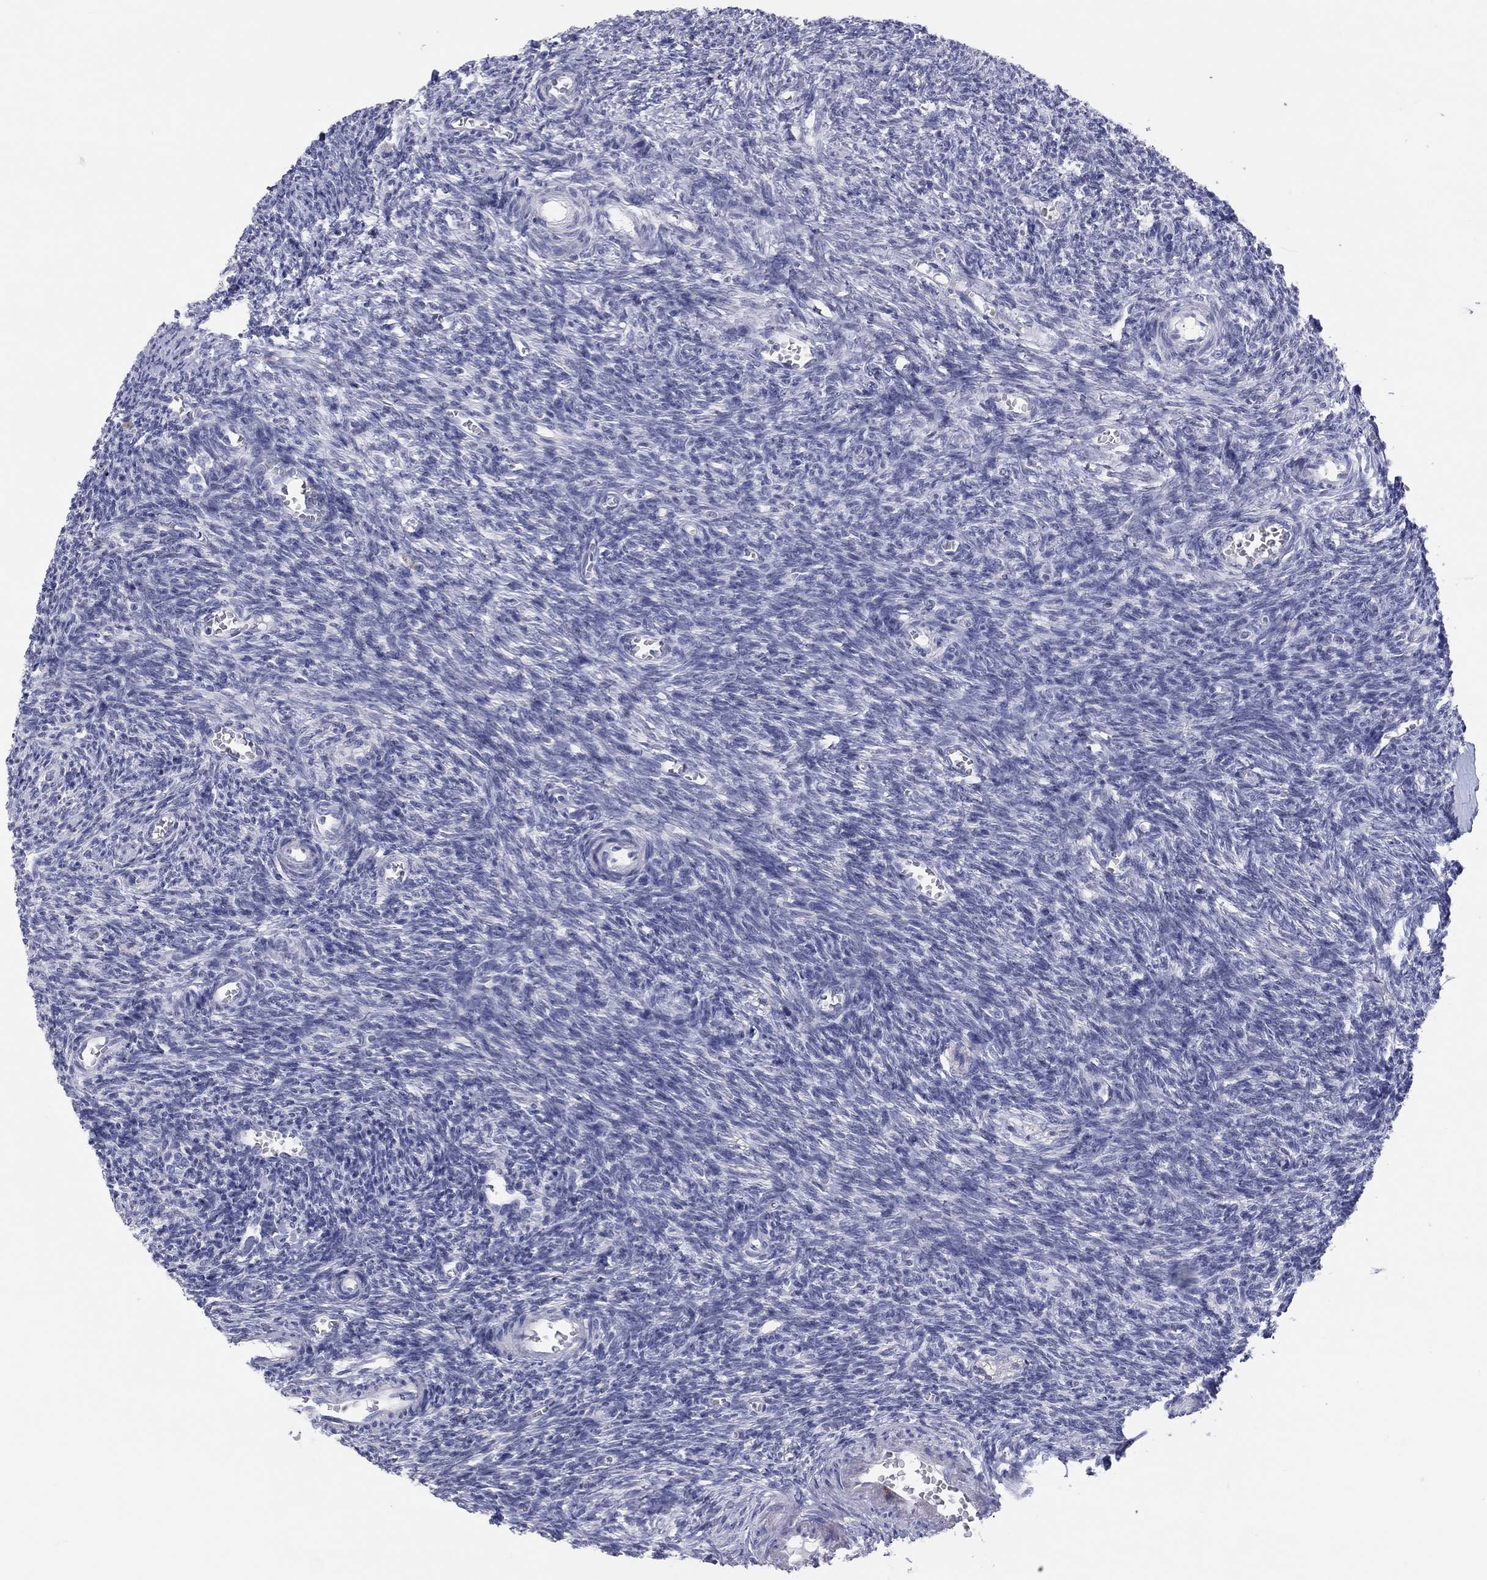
{"staining": {"intensity": "negative", "quantity": "none", "location": "none"}, "tissue": "ovary", "cell_type": "Follicle cells", "image_type": "normal", "snomed": [{"axis": "morphology", "description": "Normal tissue, NOS"}, {"axis": "topography", "description": "Ovary"}], "caption": "DAB (3,3'-diaminobenzidine) immunohistochemical staining of normal human ovary reveals no significant positivity in follicle cells. Brightfield microscopy of immunohistochemistry (IHC) stained with DAB (brown) and hematoxylin (blue), captured at high magnification.", "gene": "CPNE6", "patient": {"sex": "female", "age": 27}}